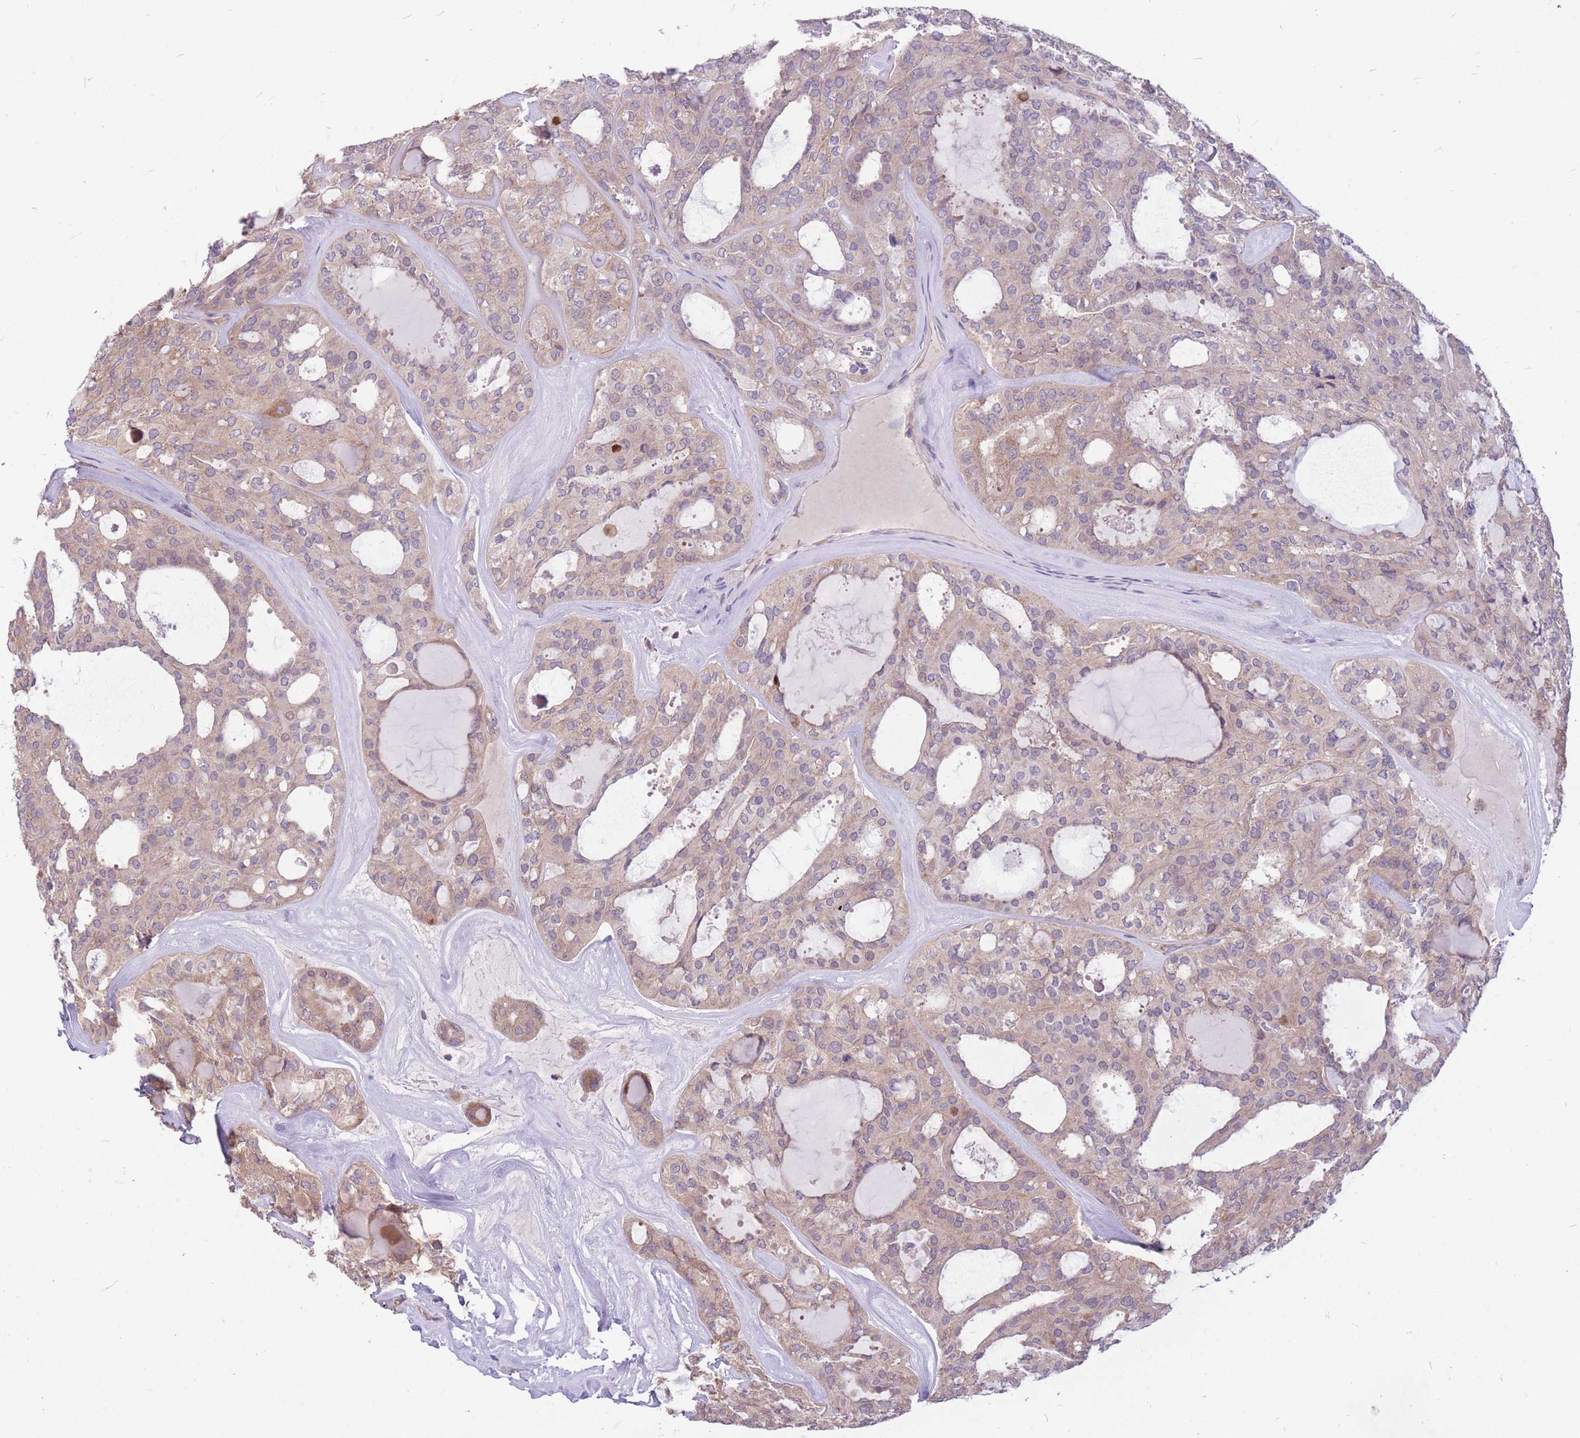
{"staining": {"intensity": "weak", "quantity": ">75%", "location": "cytoplasmic/membranous"}, "tissue": "thyroid cancer", "cell_type": "Tumor cells", "image_type": "cancer", "snomed": [{"axis": "morphology", "description": "Follicular adenoma carcinoma, NOS"}, {"axis": "topography", "description": "Thyroid gland"}], "caption": "This is an image of immunohistochemistry staining of thyroid follicular adenoma carcinoma, which shows weak staining in the cytoplasmic/membranous of tumor cells.", "gene": "GMNN", "patient": {"sex": "male", "age": 75}}